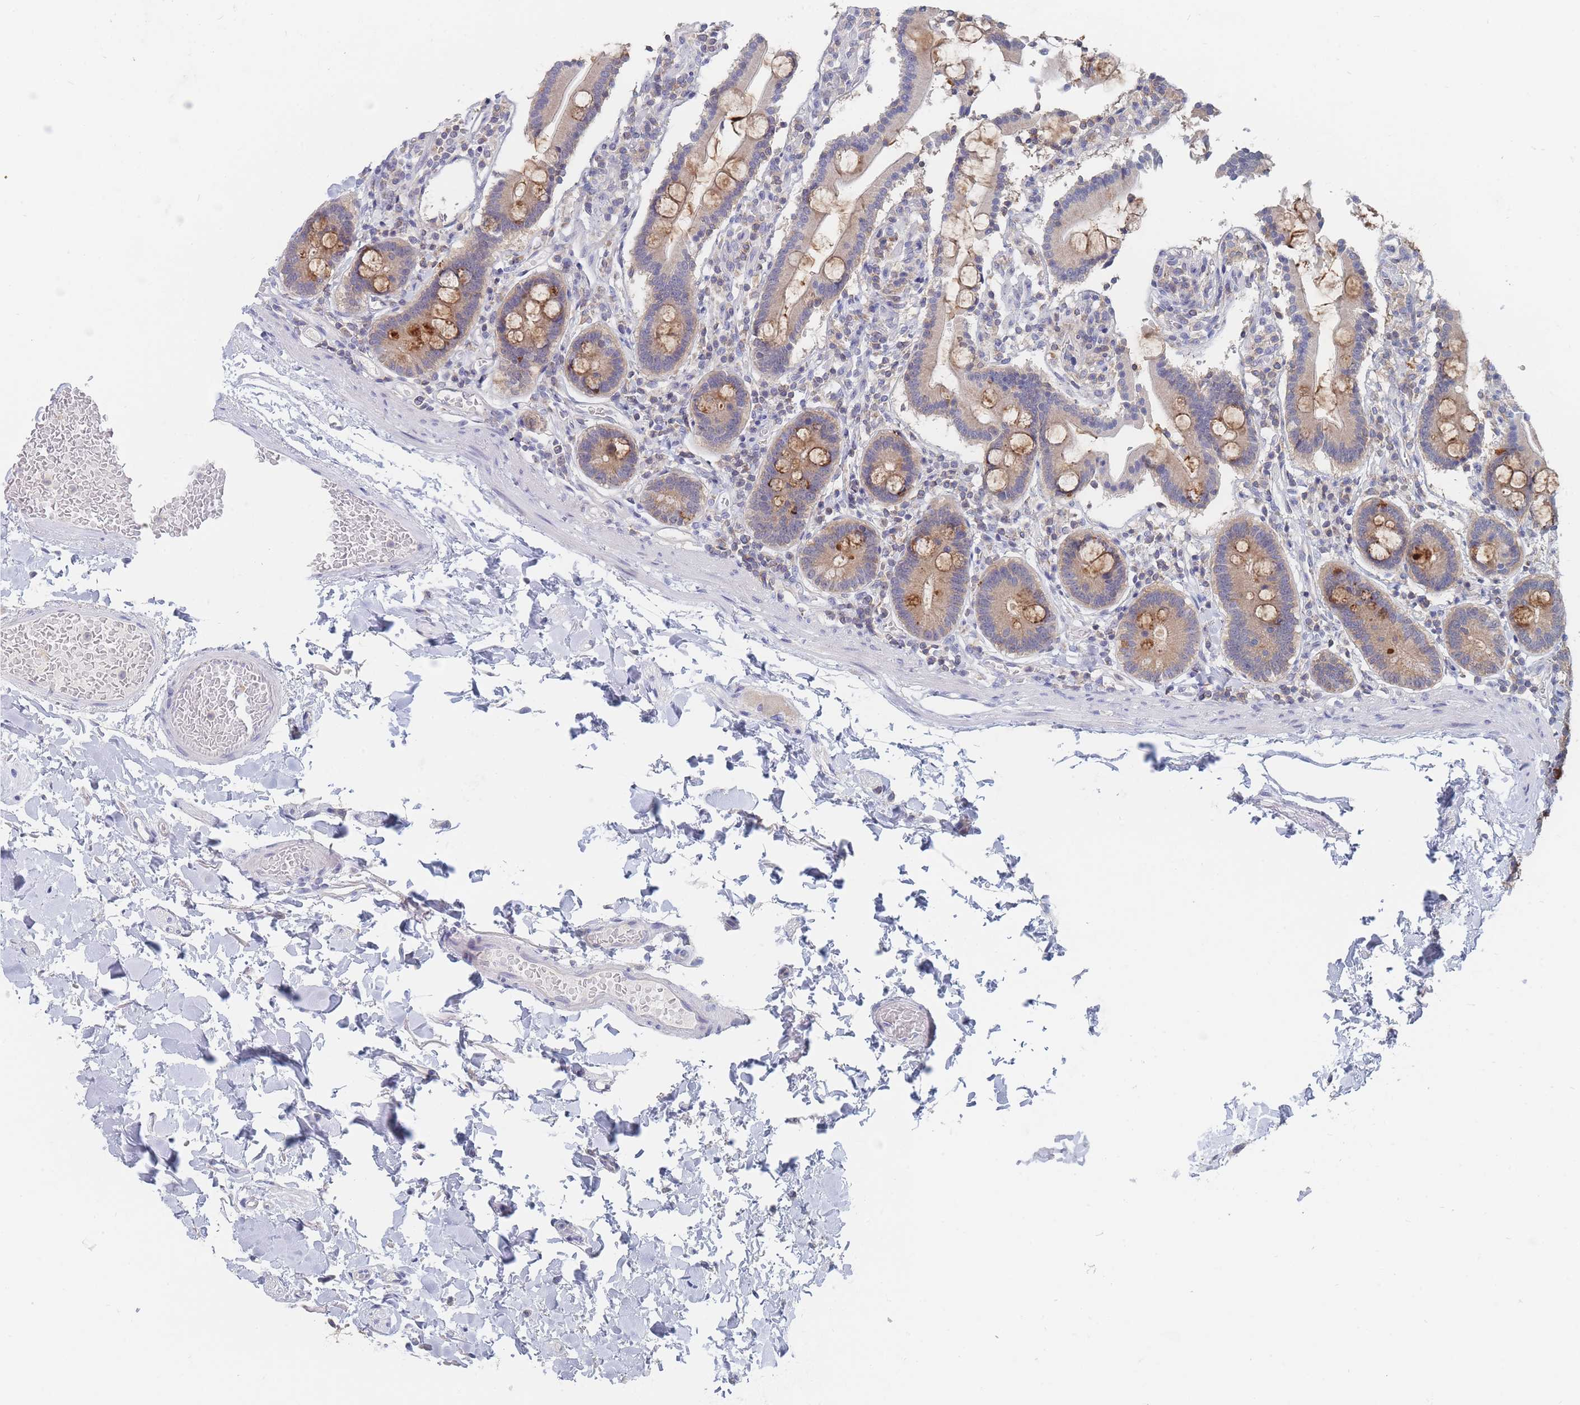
{"staining": {"intensity": "moderate", "quantity": "25%-75%", "location": "cytoplasmic/membranous"}, "tissue": "duodenum", "cell_type": "Glandular cells", "image_type": "normal", "snomed": [{"axis": "morphology", "description": "Normal tissue, NOS"}, {"axis": "topography", "description": "Duodenum"}], "caption": "Duodenum stained with a brown dye displays moderate cytoplasmic/membranous positive positivity in about 25%-75% of glandular cells.", "gene": "PPP6C", "patient": {"sex": "male", "age": 55}}